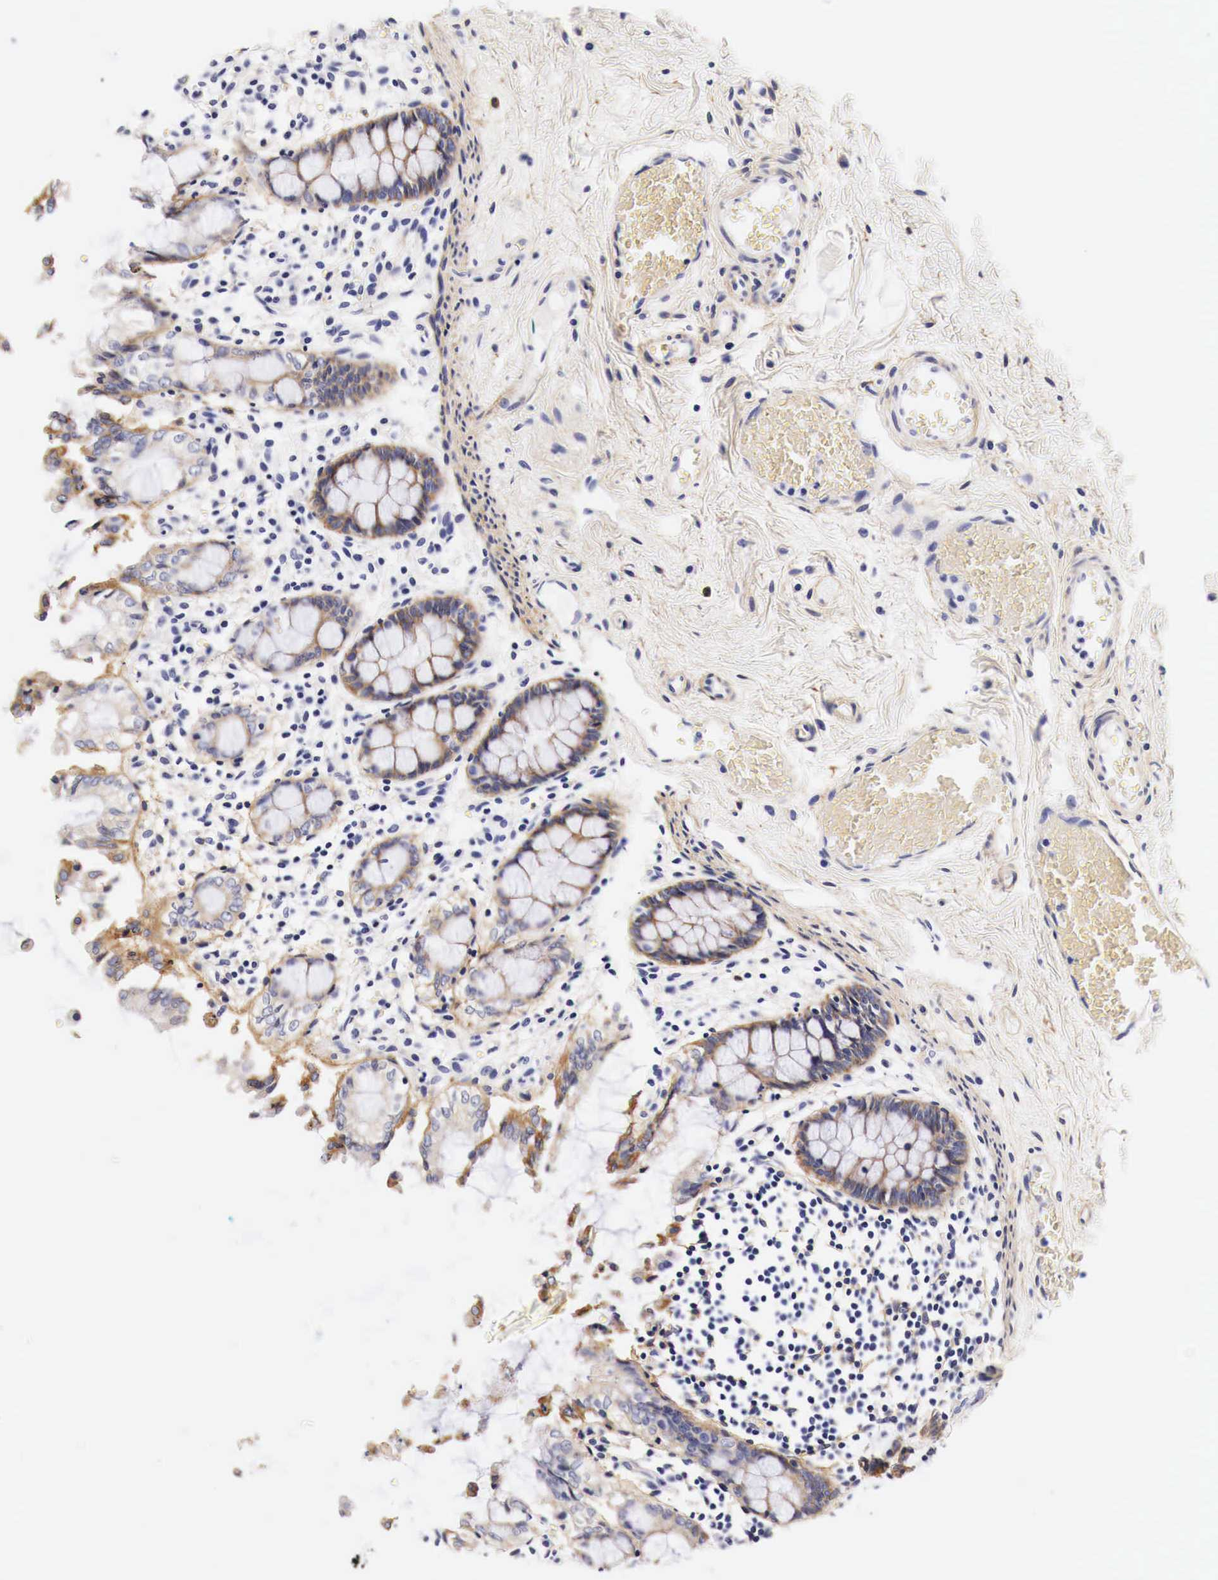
{"staining": {"intensity": "negative", "quantity": "none", "location": "none"}, "tissue": "colon", "cell_type": "Endothelial cells", "image_type": "normal", "snomed": [{"axis": "morphology", "description": "Normal tissue, NOS"}, {"axis": "topography", "description": "Colon"}], "caption": "Immunohistochemical staining of normal human colon demonstrates no significant staining in endothelial cells. The staining was performed using DAB to visualize the protein expression in brown, while the nuclei were stained in blue with hematoxylin (Magnification: 20x).", "gene": "EGFR", "patient": {"sex": "male", "age": 1}}